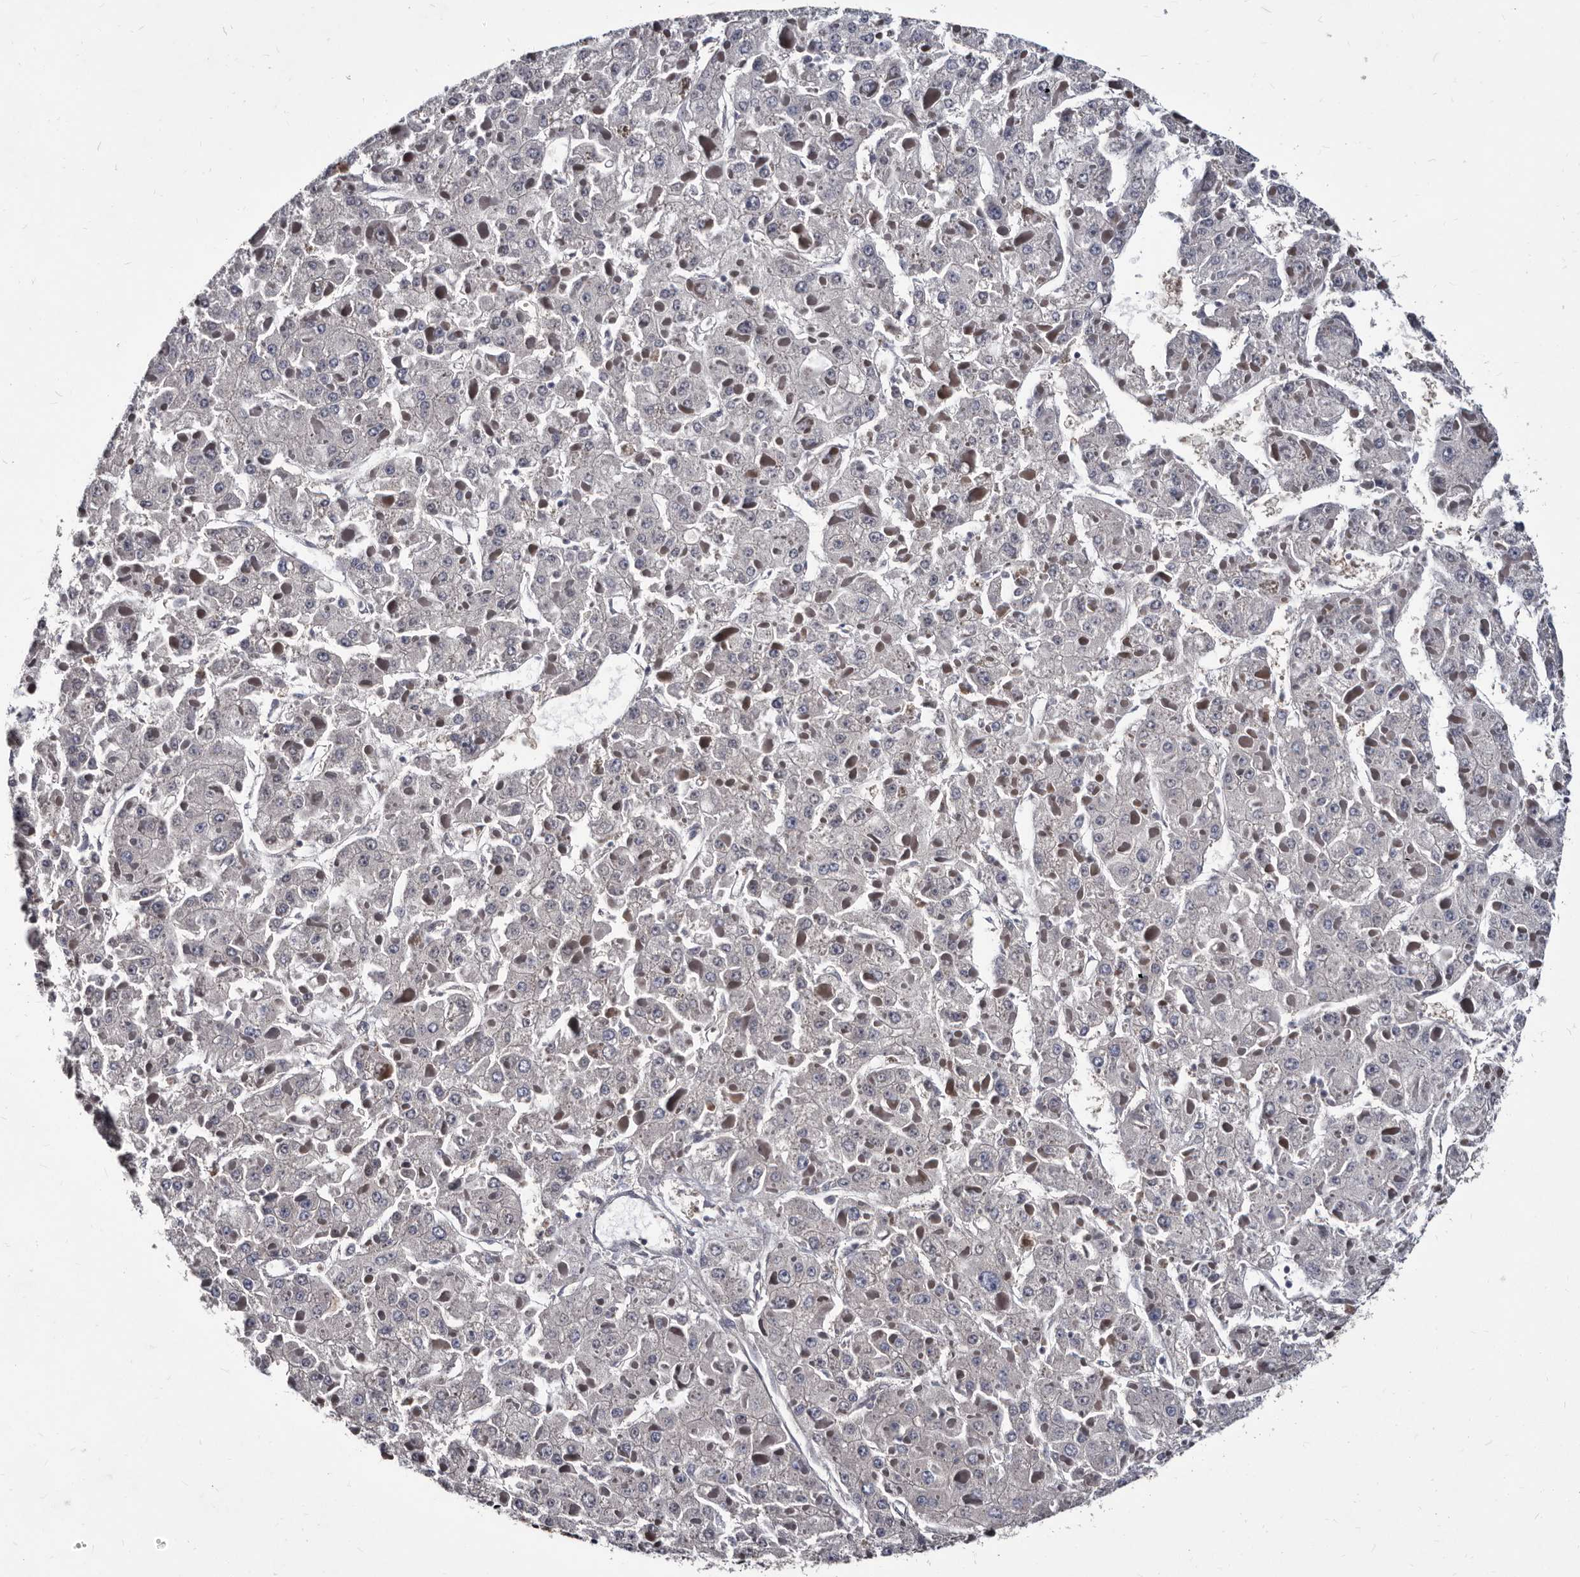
{"staining": {"intensity": "negative", "quantity": "none", "location": "none"}, "tissue": "liver cancer", "cell_type": "Tumor cells", "image_type": "cancer", "snomed": [{"axis": "morphology", "description": "Carcinoma, Hepatocellular, NOS"}, {"axis": "topography", "description": "Liver"}], "caption": "Immunohistochemistry (IHC) of human liver cancer demonstrates no expression in tumor cells.", "gene": "ABCF2", "patient": {"sex": "female", "age": 73}}